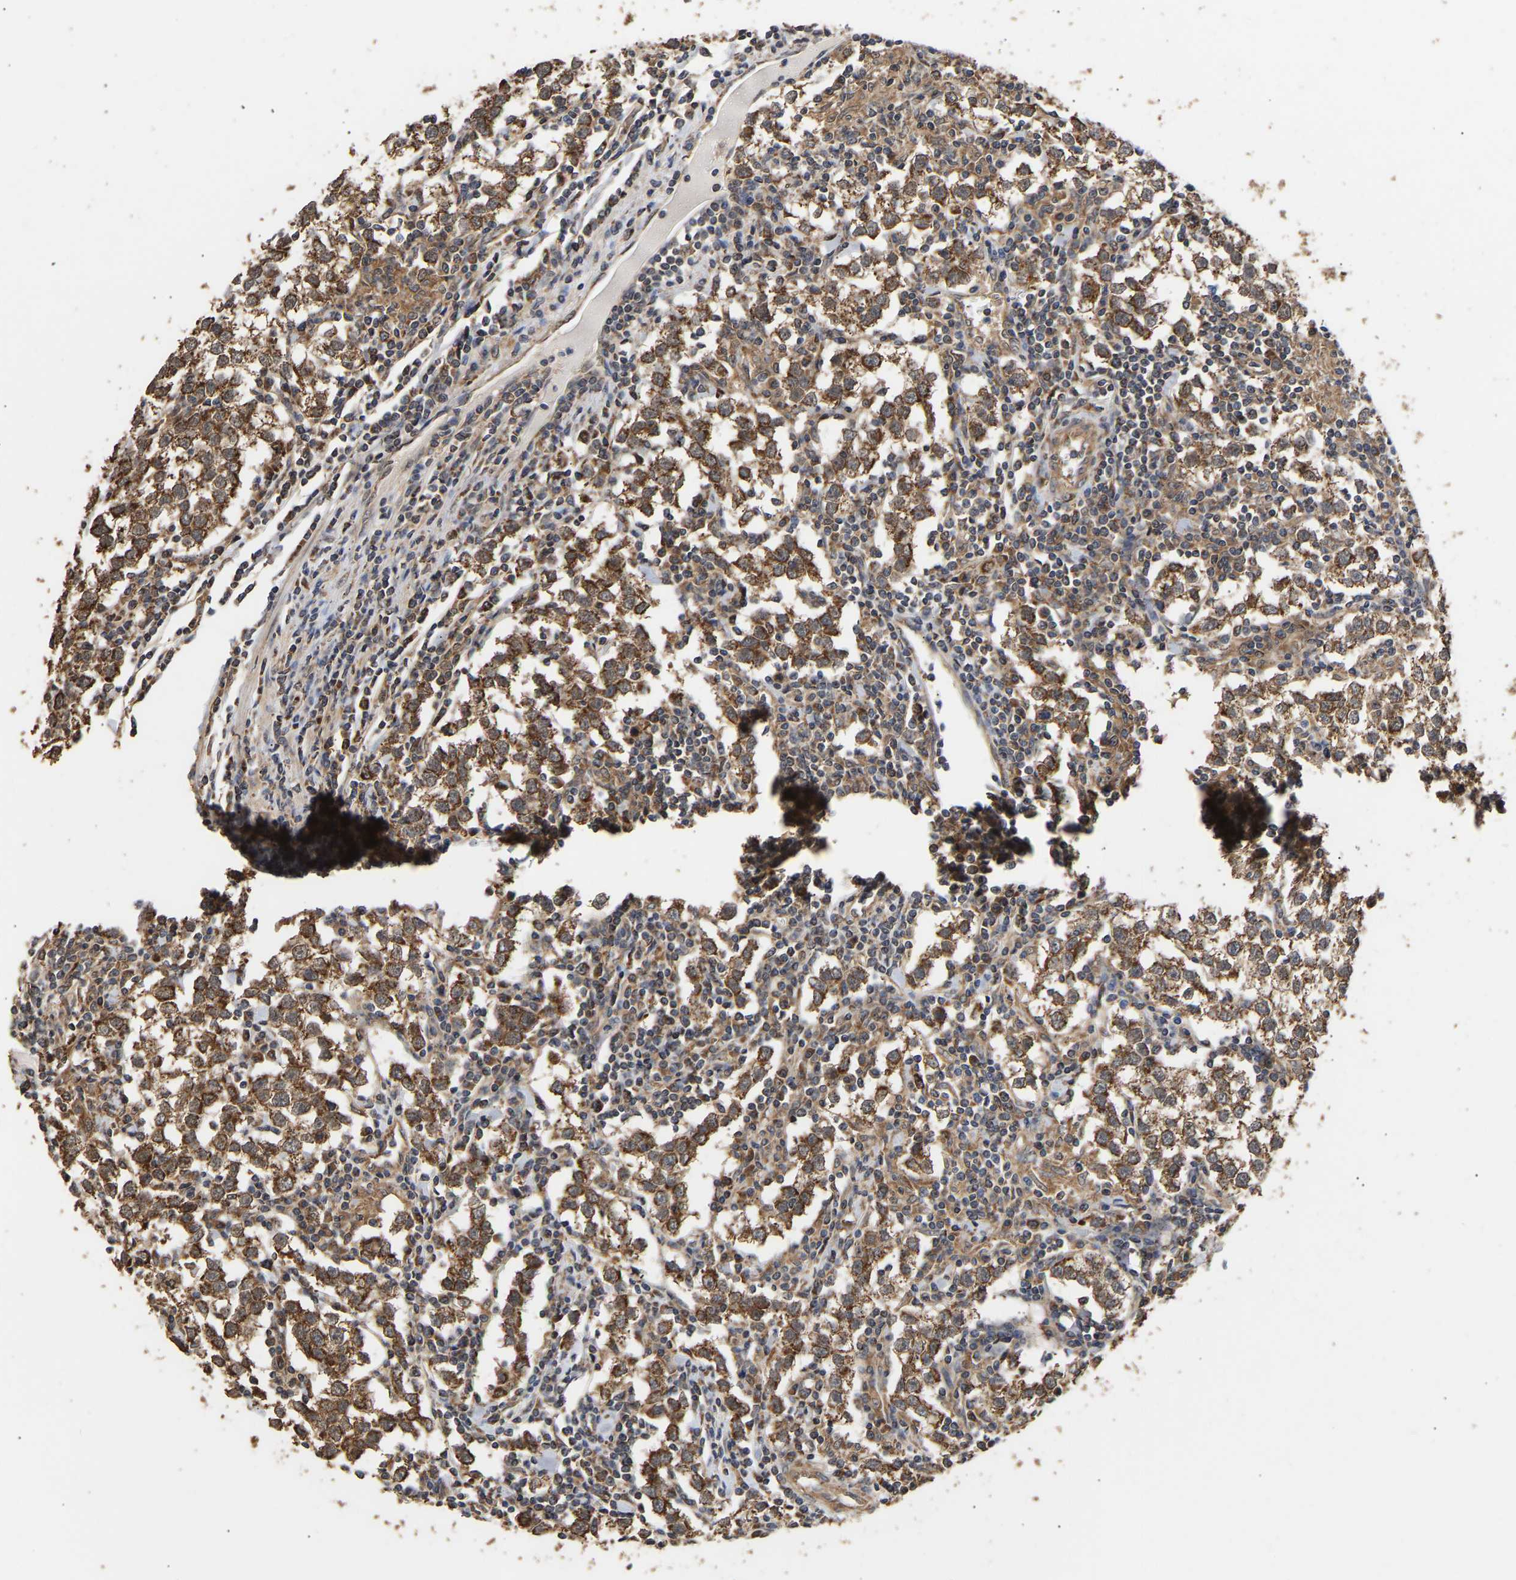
{"staining": {"intensity": "strong", "quantity": ">75%", "location": "cytoplasmic/membranous"}, "tissue": "testis cancer", "cell_type": "Tumor cells", "image_type": "cancer", "snomed": [{"axis": "morphology", "description": "Seminoma, NOS"}, {"axis": "morphology", "description": "Carcinoma, Embryonal, NOS"}, {"axis": "topography", "description": "Testis"}], "caption": "Brown immunohistochemical staining in testis cancer (seminoma) demonstrates strong cytoplasmic/membranous expression in approximately >75% of tumor cells.", "gene": "ZNF26", "patient": {"sex": "male", "age": 36}}